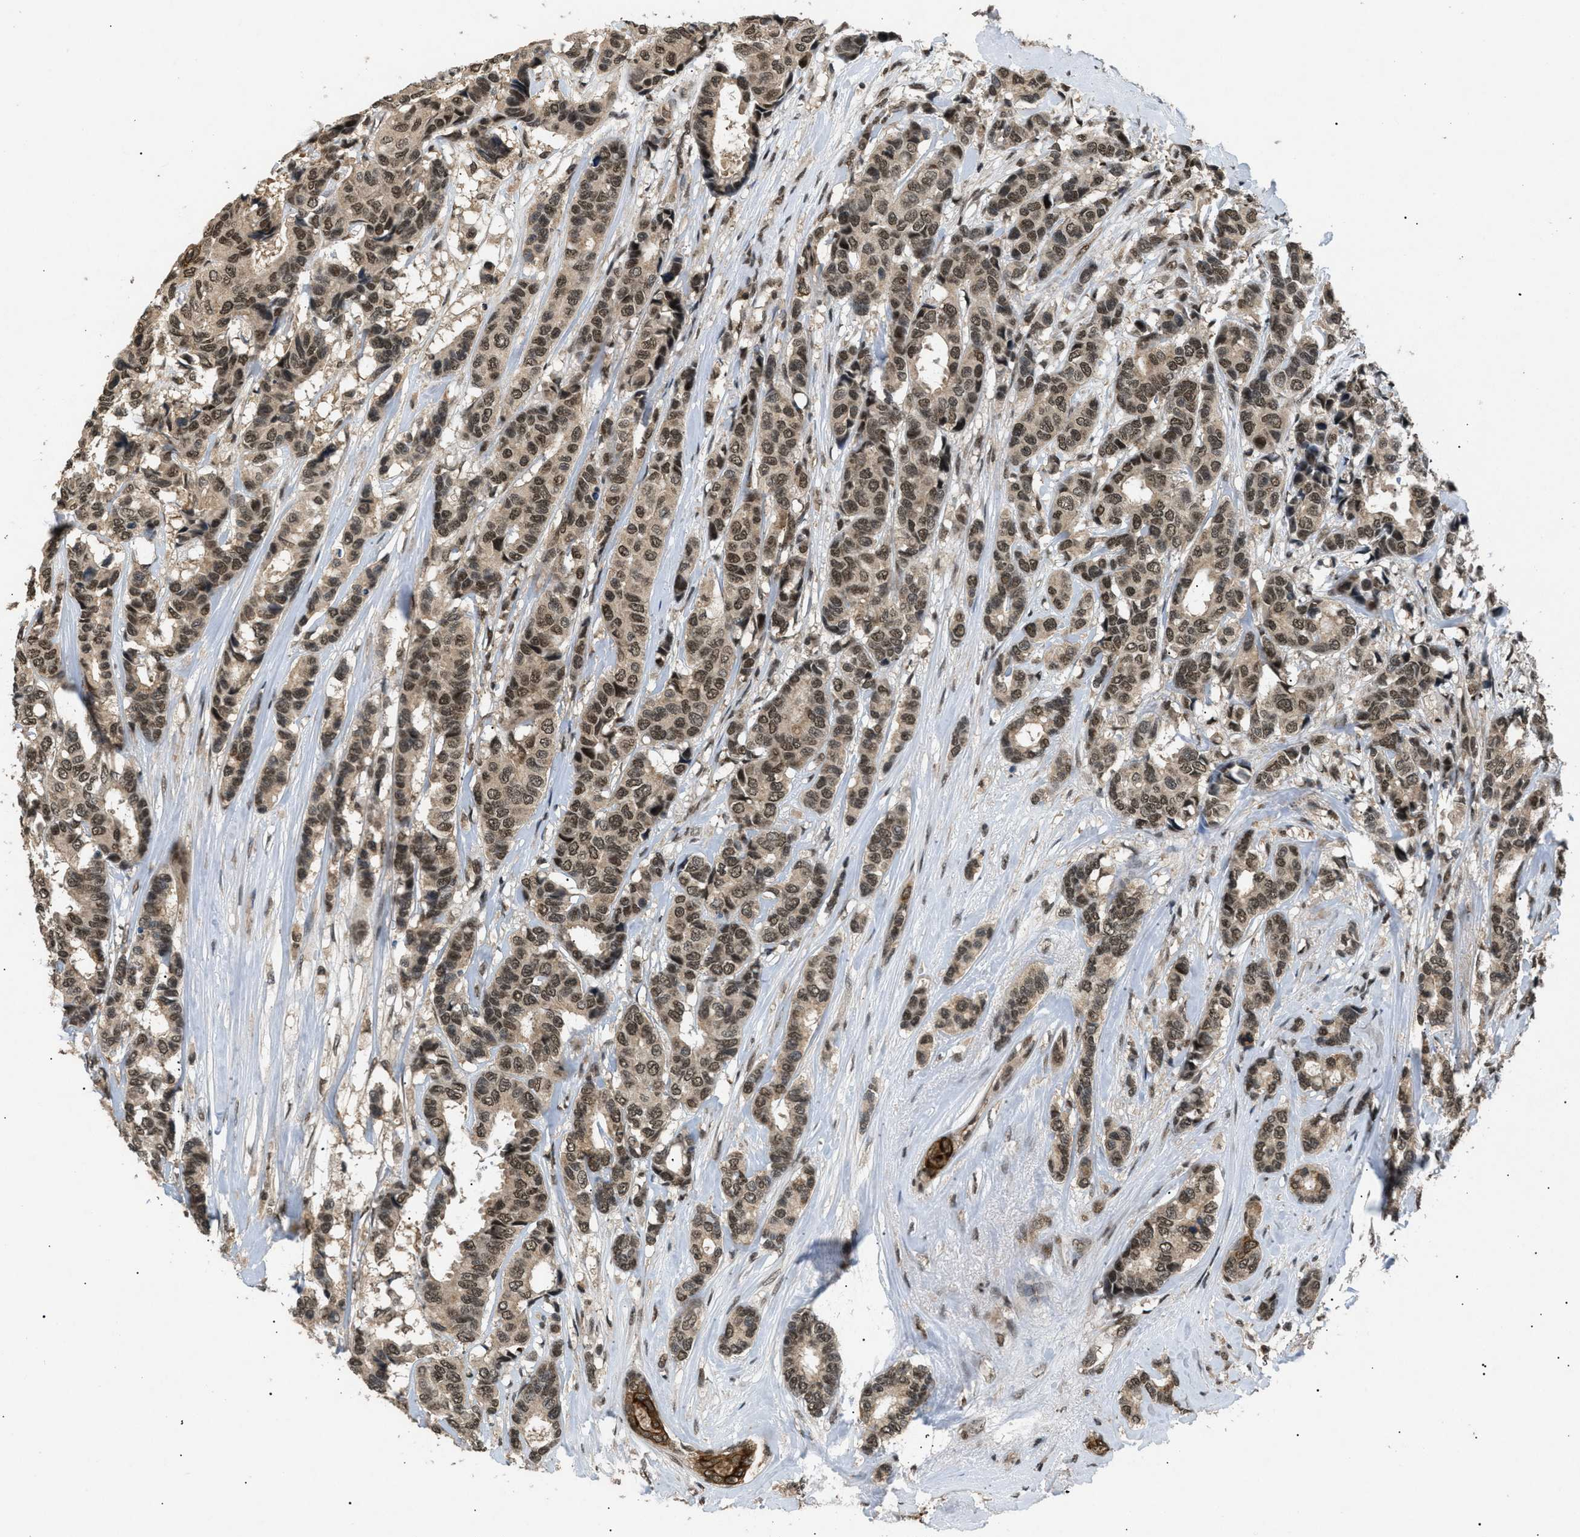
{"staining": {"intensity": "moderate", "quantity": ">75%", "location": "cytoplasmic/membranous,nuclear"}, "tissue": "breast cancer", "cell_type": "Tumor cells", "image_type": "cancer", "snomed": [{"axis": "morphology", "description": "Duct carcinoma"}, {"axis": "topography", "description": "Breast"}], "caption": "Human breast invasive ductal carcinoma stained for a protein (brown) exhibits moderate cytoplasmic/membranous and nuclear positive staining in approximately >75% of tumor cells.", "gene": "RBM5", "patient": {"sex": "female", "age": 87}}